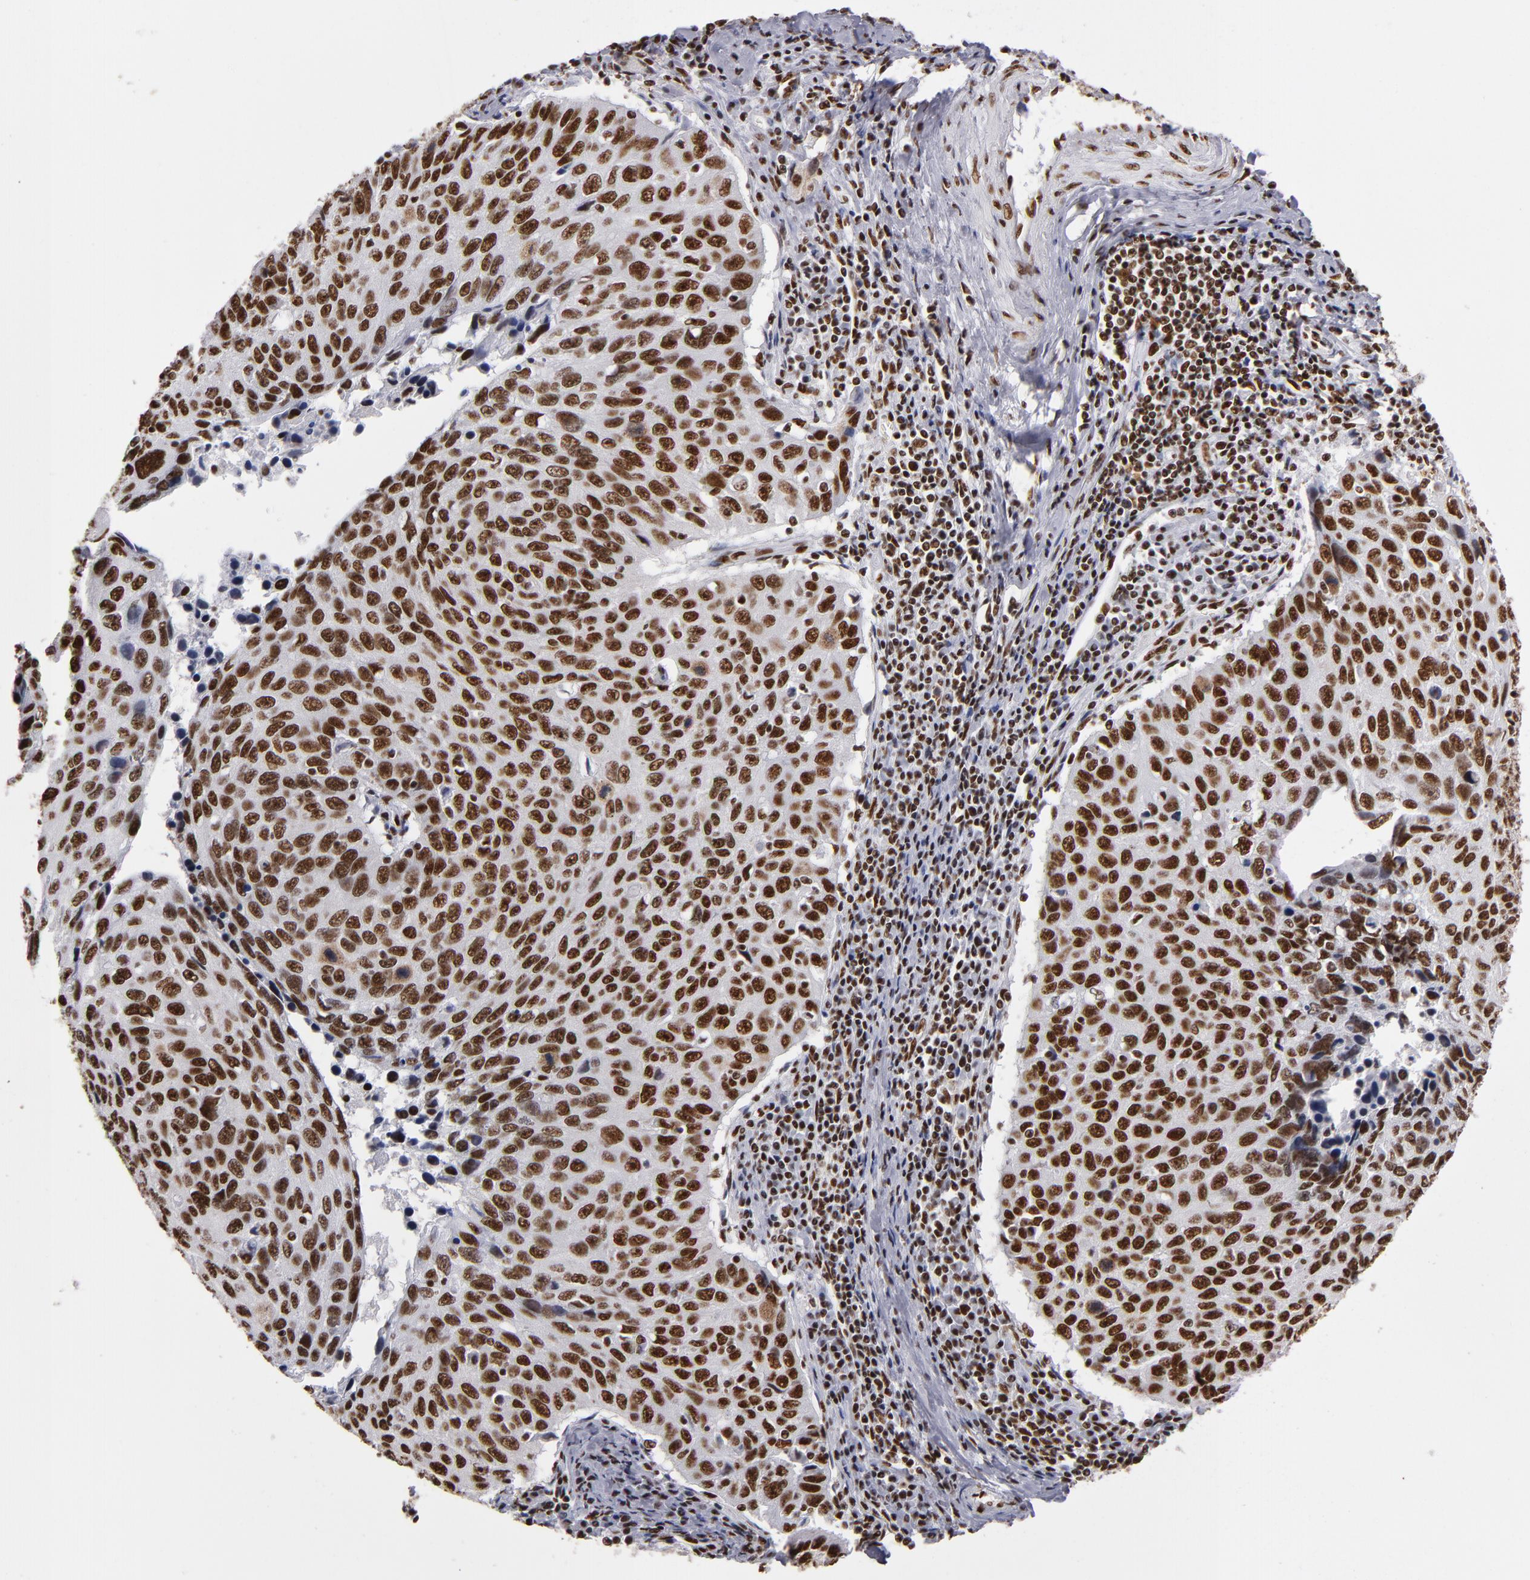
{"staining": {"intensity": "strong", "quantity": ">75%", "location": "nuclear"}, "tissue": "cervical cancer", "cell_type": "Tumor cells", "image_type": "cancer", "snomed": [{"axis": "morphology", "description": "Squamous cell carcinoma, NOS"}, {"axis": "topography", "description": "Cervix"}], "caption": "This micrograph exhibits cervical cancer (squamous cell carcinoma) stained with immunohistochemistry (IHC) to label a protein in brown. The nuclear of tumor cells show strong positivity for the protein. Nuclei are counter-stained blue.", "gene": "MRE11", "patient": {"sex": "female", "age": 53}}